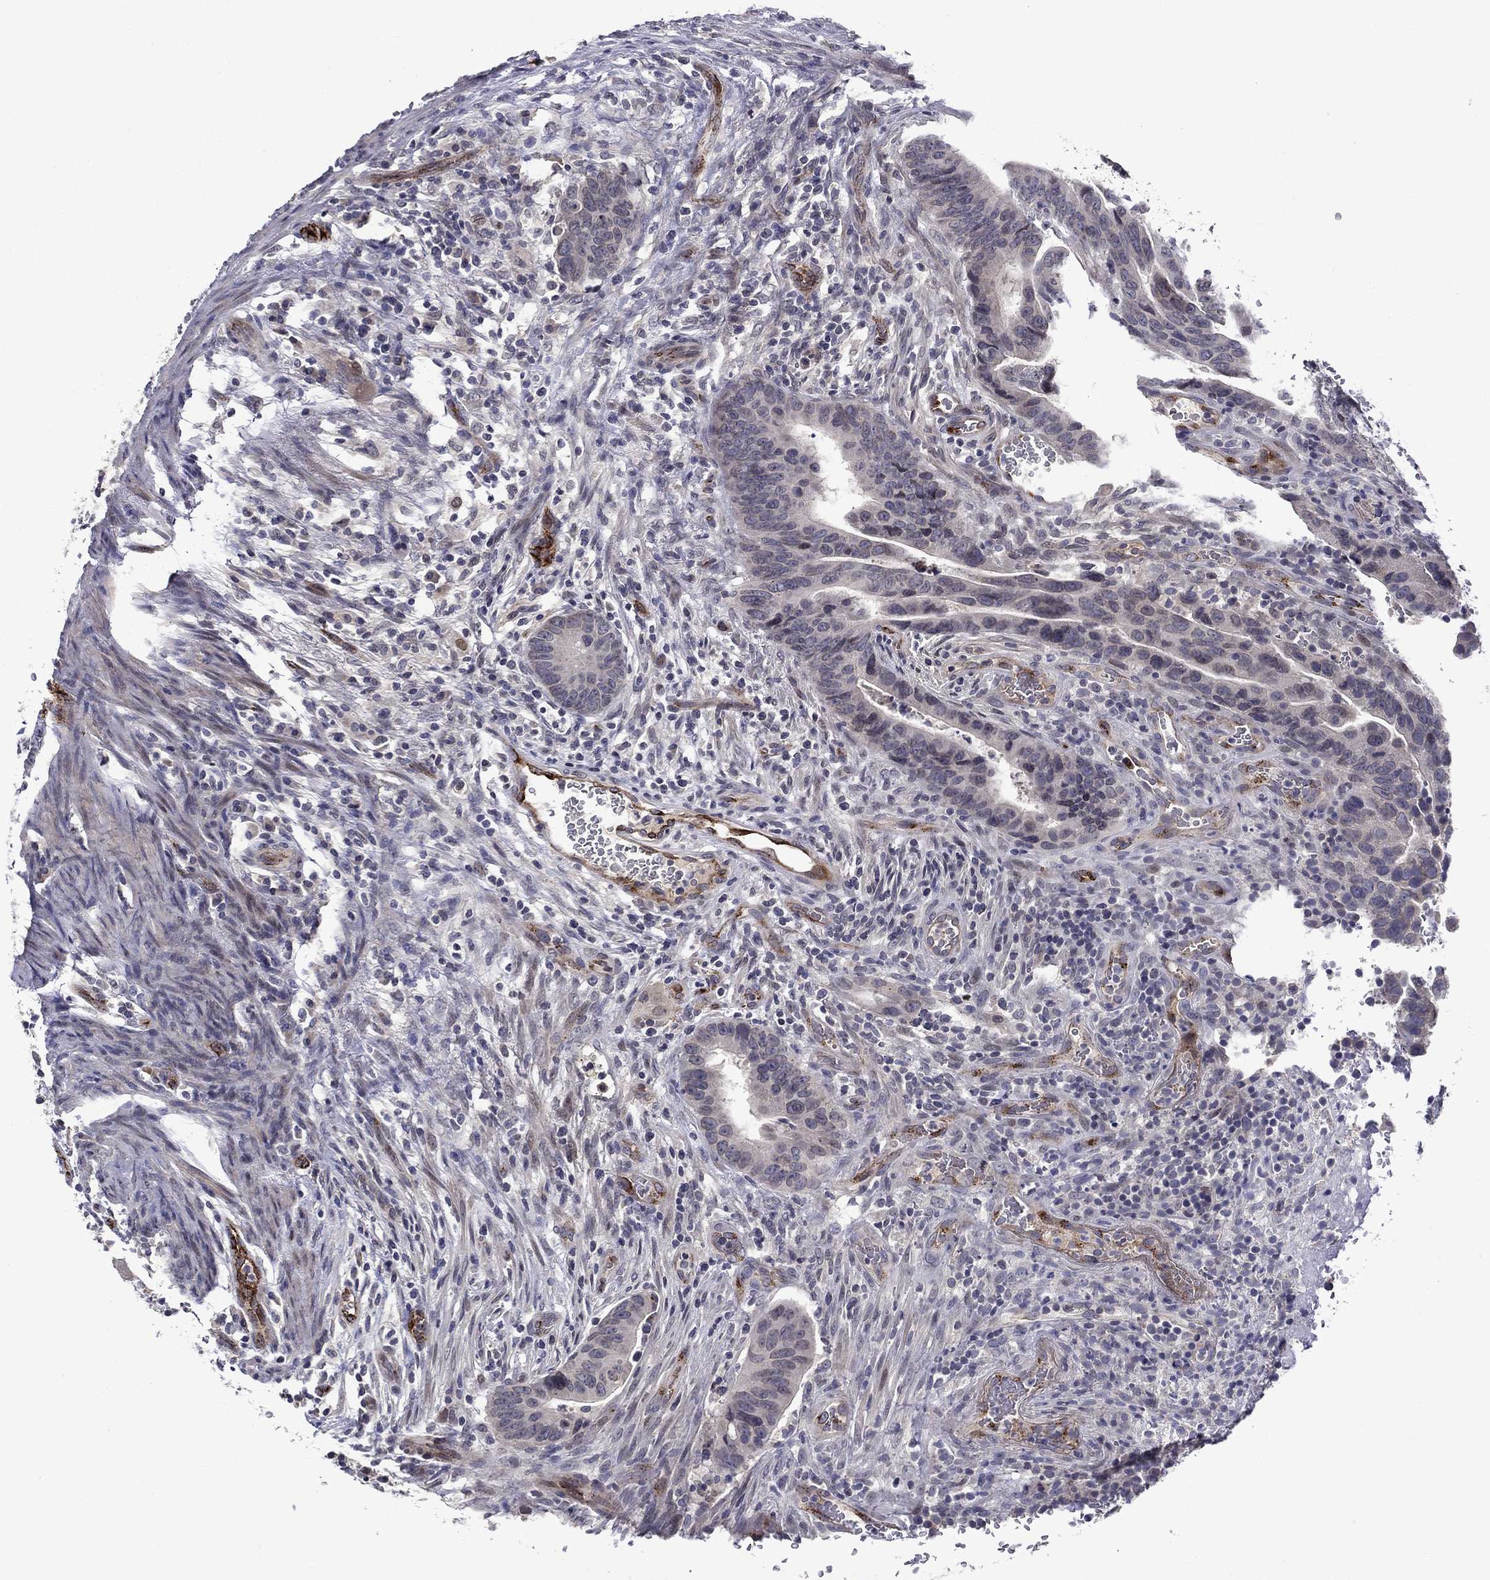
{"staining": {"intensity": "negative", "quantity": "none", "location": "none"}, "tissue": "colorectal cancer", "cell_type": "Tumor cells", "image_type": "cancer", "snomed": [{"axis": "morphology", "description": "Adenocarcinoma, NOS"}, {"axis": "topography", "description": "Colon"}], "caption": "High power microscopy image of an IHC photomicrograph of colorectal cancer, revealing no significant staining in tumor cells.", "gene": "SLITRK1", "patient": {"sex": "female", "age": 56}}